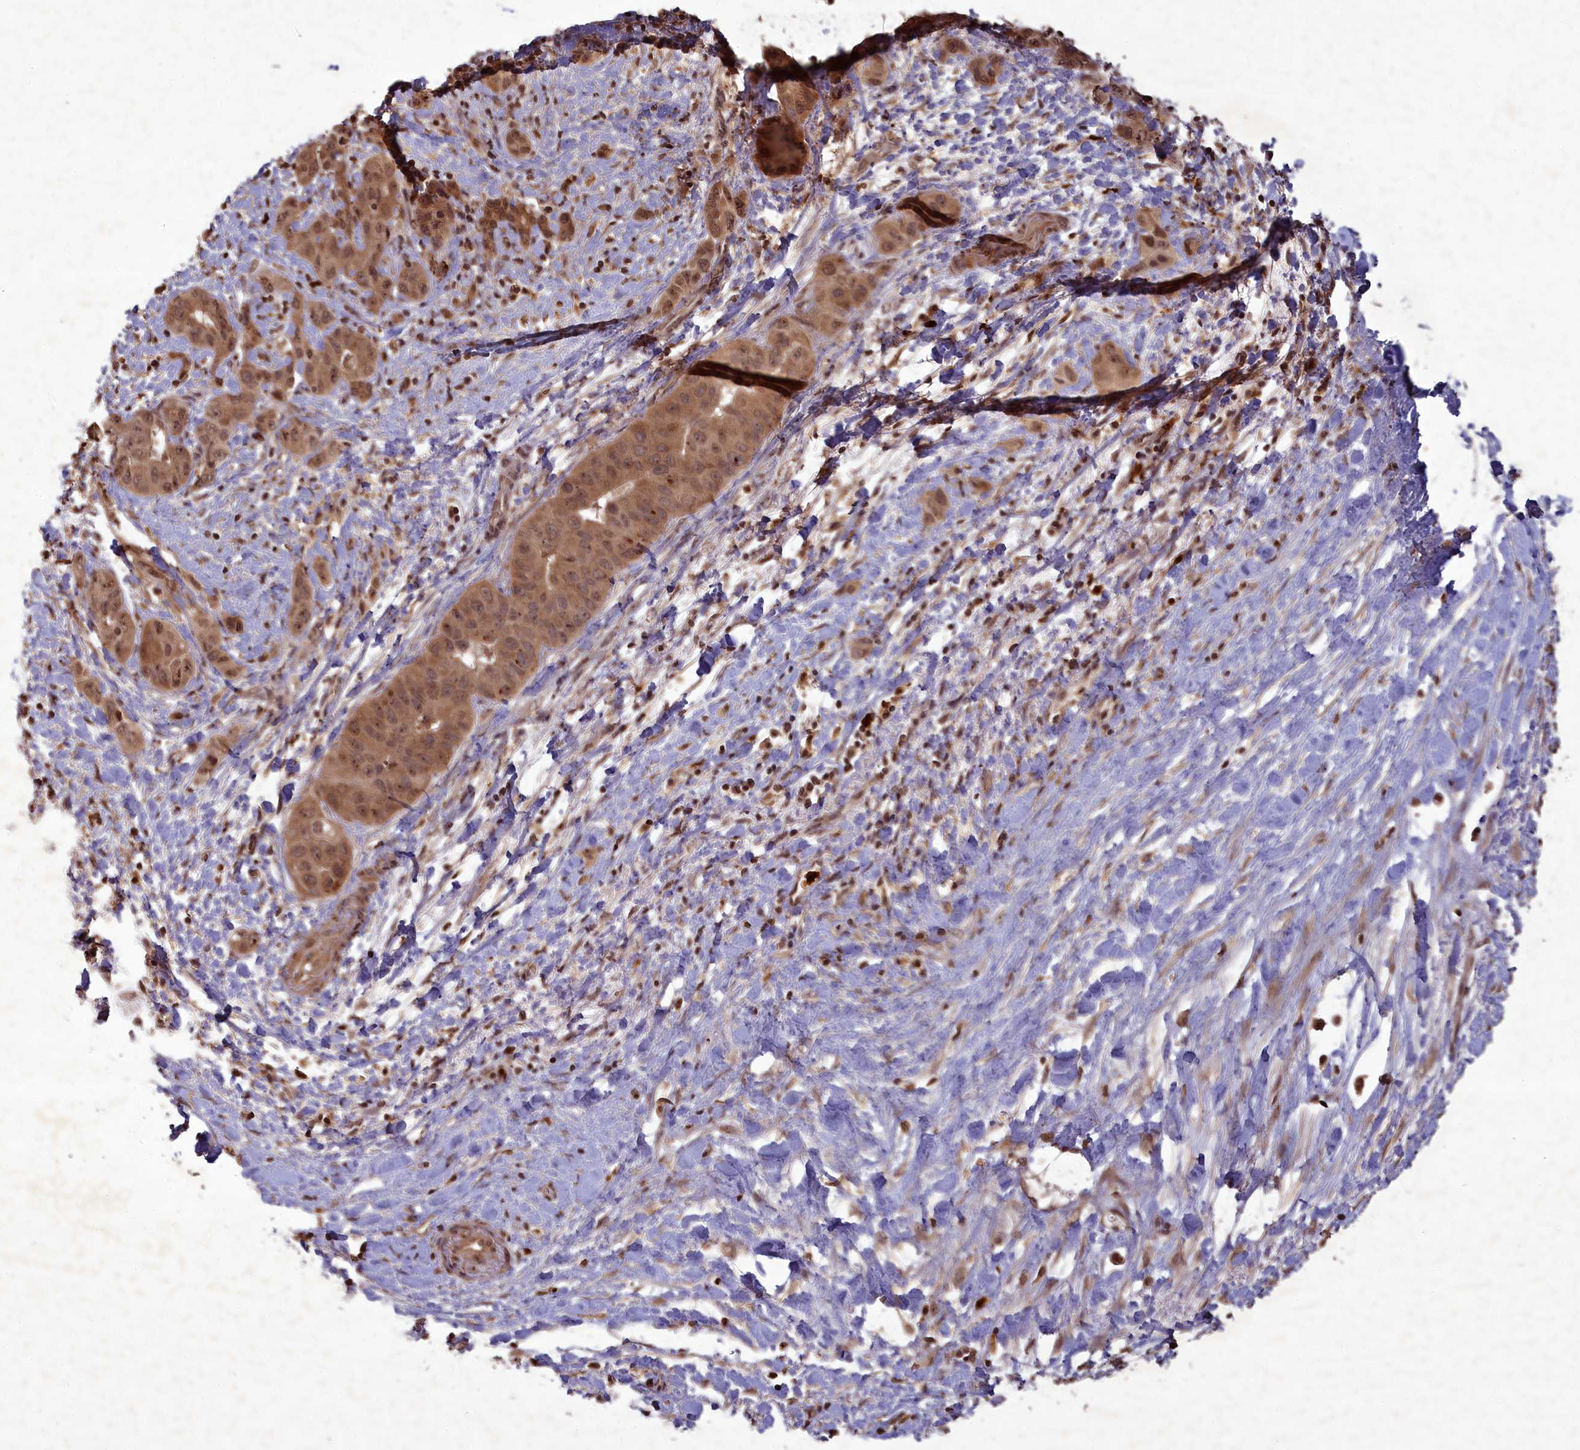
{"staining": {"intensity": "moderate", "quantity": ">75%", "location": "cytoplasmic/membranous,nuclear"}, "tissue": "liver cancer", "cell_type": "Tumor cells", "image_type": "cancer", "snomed": [{"axis": "morphology", "description": "Cholangiocarcinoma"}, {"axis": "topography", "description": "Liver"}], "caption": "Brown immunohistochemical staining in liver cancer (cholangiocarcinoma) demonstrates moderate cytoplasmic/membranous and nuclear positivity in approximately >75% of tumor cells. (Stains: DAB (3,3'-diaminobenzidine) in brown, nuclei in blue, Microscopy: brightfield microscopy at high magnification).", "gene": "SRMS", "patient": {"sex": "female", "age": 52}}